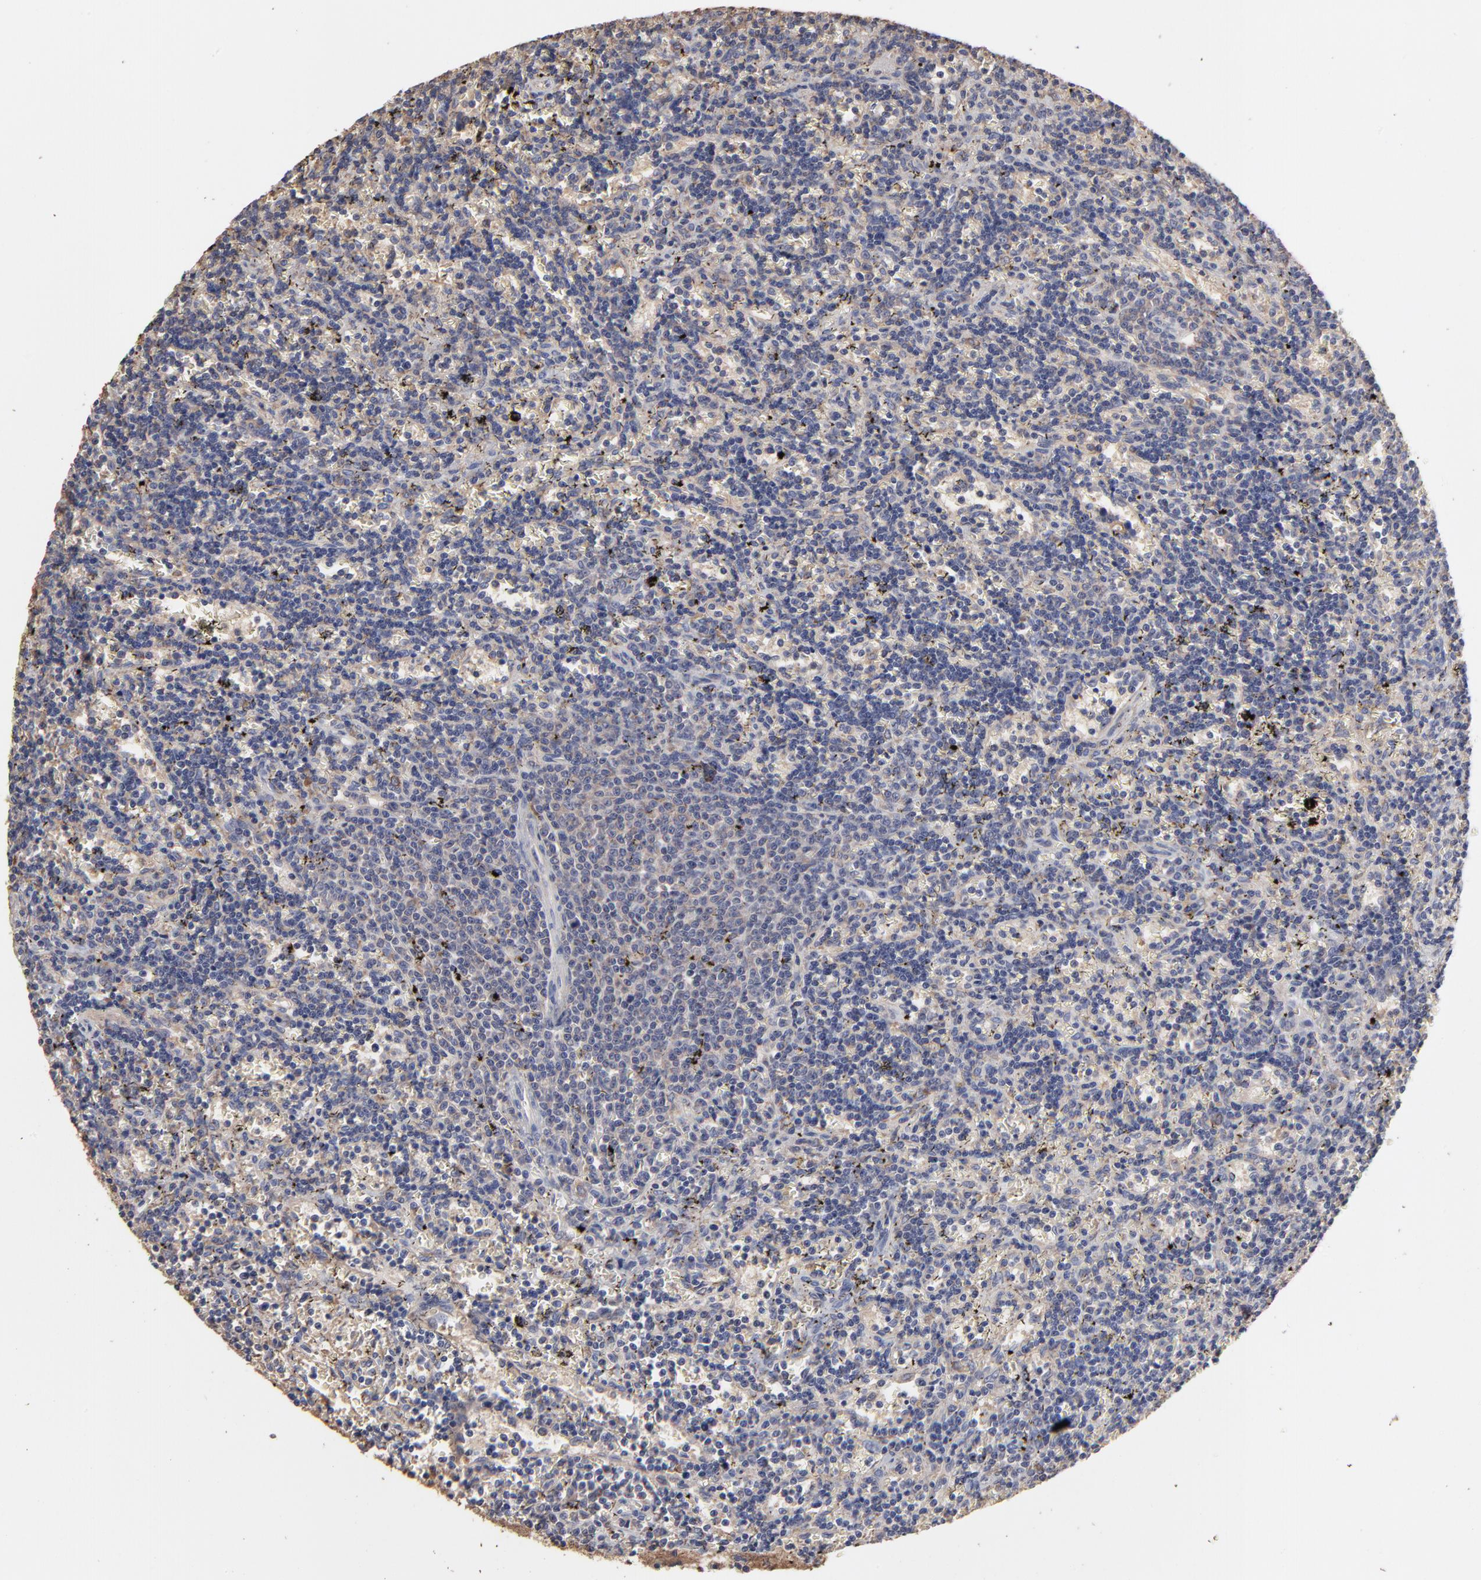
{"staining": {"intensity": "weak", "quantity": "<25%", "location": "cytoplasmic/membranous"}, "tissue": "lymphoma", "cell_type": "Tumor cells", "image_type": "cancer", "snomed": [{"axis": "morphology", "description": "Malignant lymphoma, non-Hodgkin's type, Low grade"}, {"axis": "topography", "description": "Spleen"}], "caption": "Immunohistochemistry of malignant lymphoma, non-Hodgkin's type (low-grade) reveals no expression in tumor cells.", "gene": "TANGO2", "patient": {"sex": "male", "age": 60}}